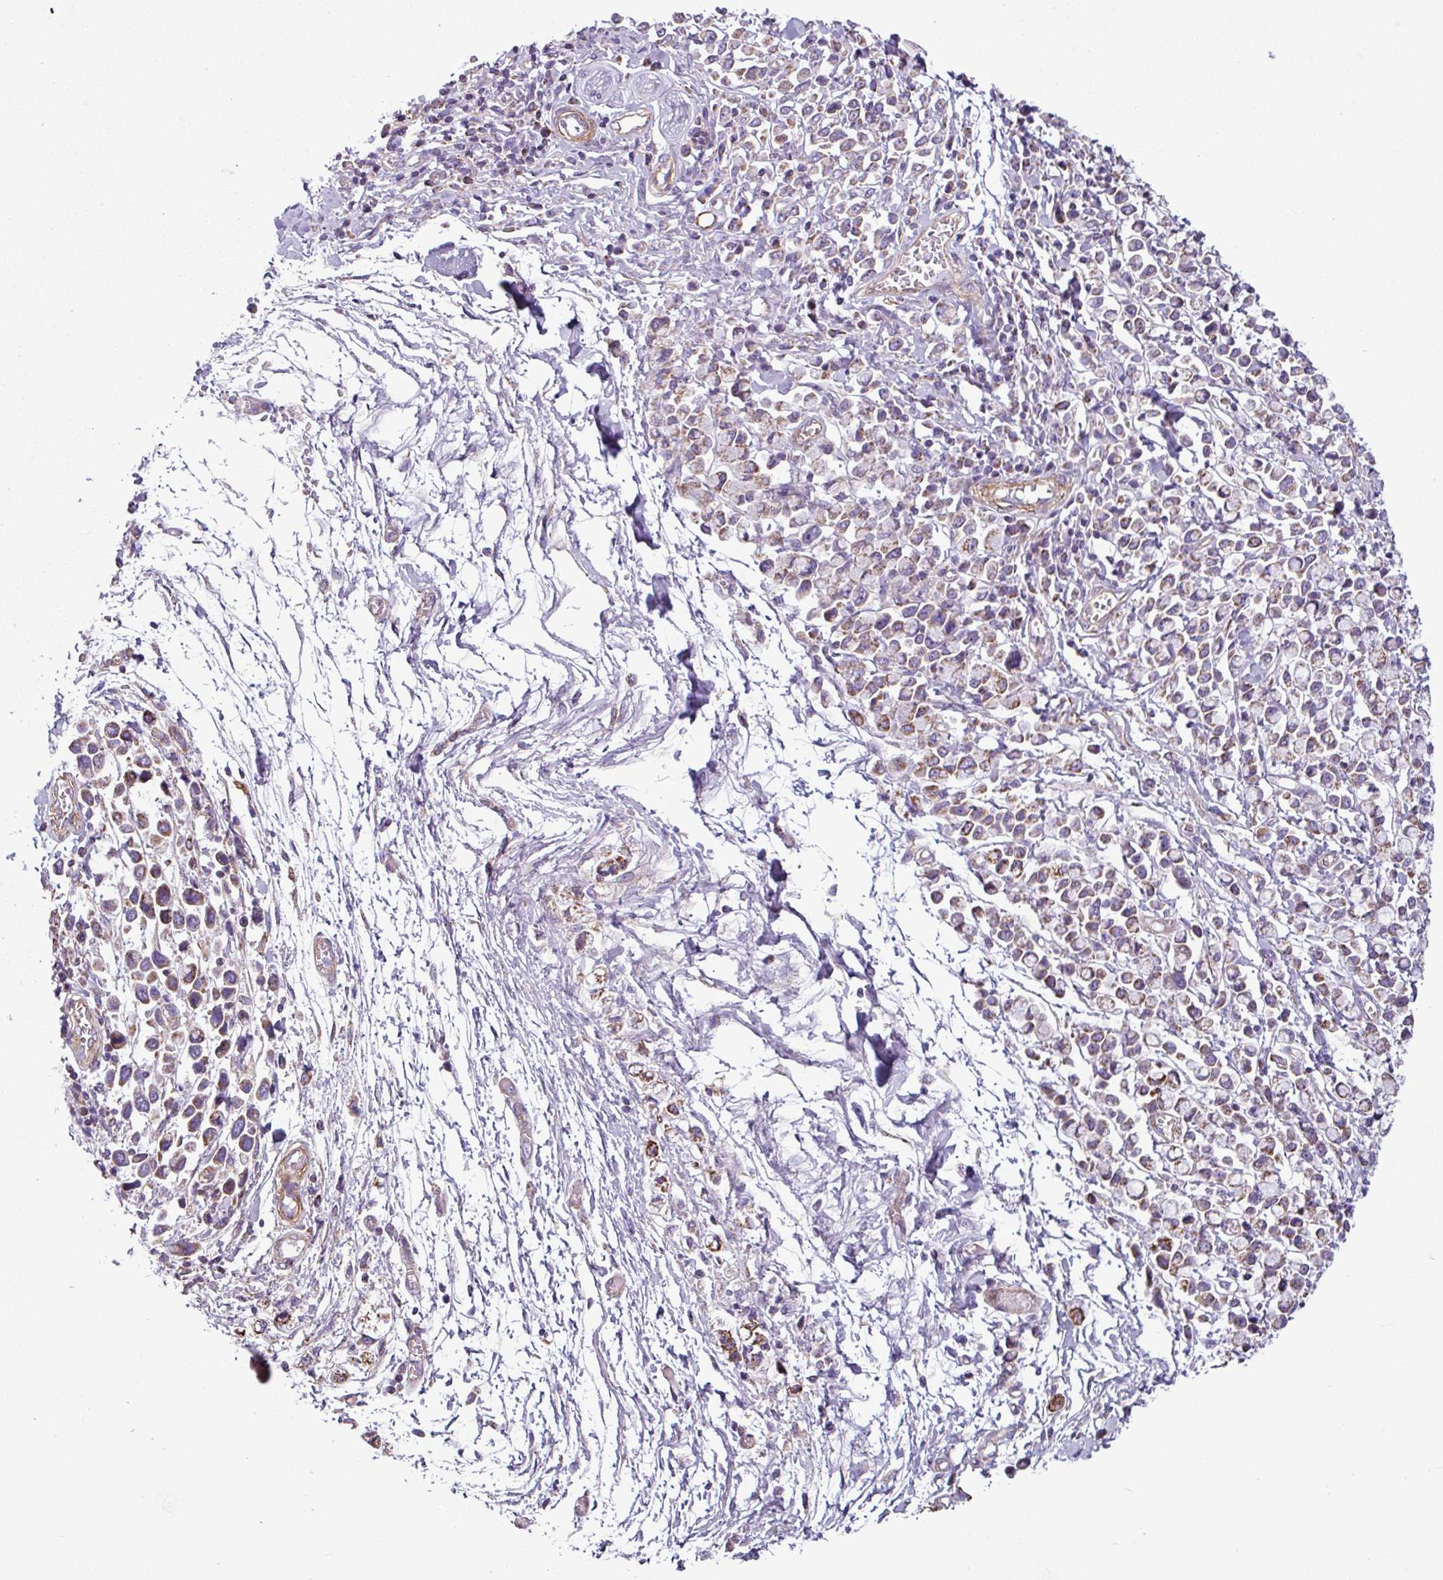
{"staining": {"intensity": "moderate", "quantity": "25%-75%", "location": "cytoplasmic/membranous"}, "tissue": "stomach cancer", "cell_type": "Tumor cells", "image_type": "cancer", "snomed": [{"axis": "morphology", "description": "Adenocarcinoma, NOS"}, {"axis": "topography", "description": "Stomach"}], "caption": "Moderate cytoplasmic/membranous protein positivity is present in approximately 25%-75% of tumor cells in stomach adenocarcinoma. The staining was performed using DAB, with brown indicating positive protein expression. Nuclei are stained blue with hematoxylin.", "gene": "BTN2A2", "patient": {"sex": "female", "age": 81}}